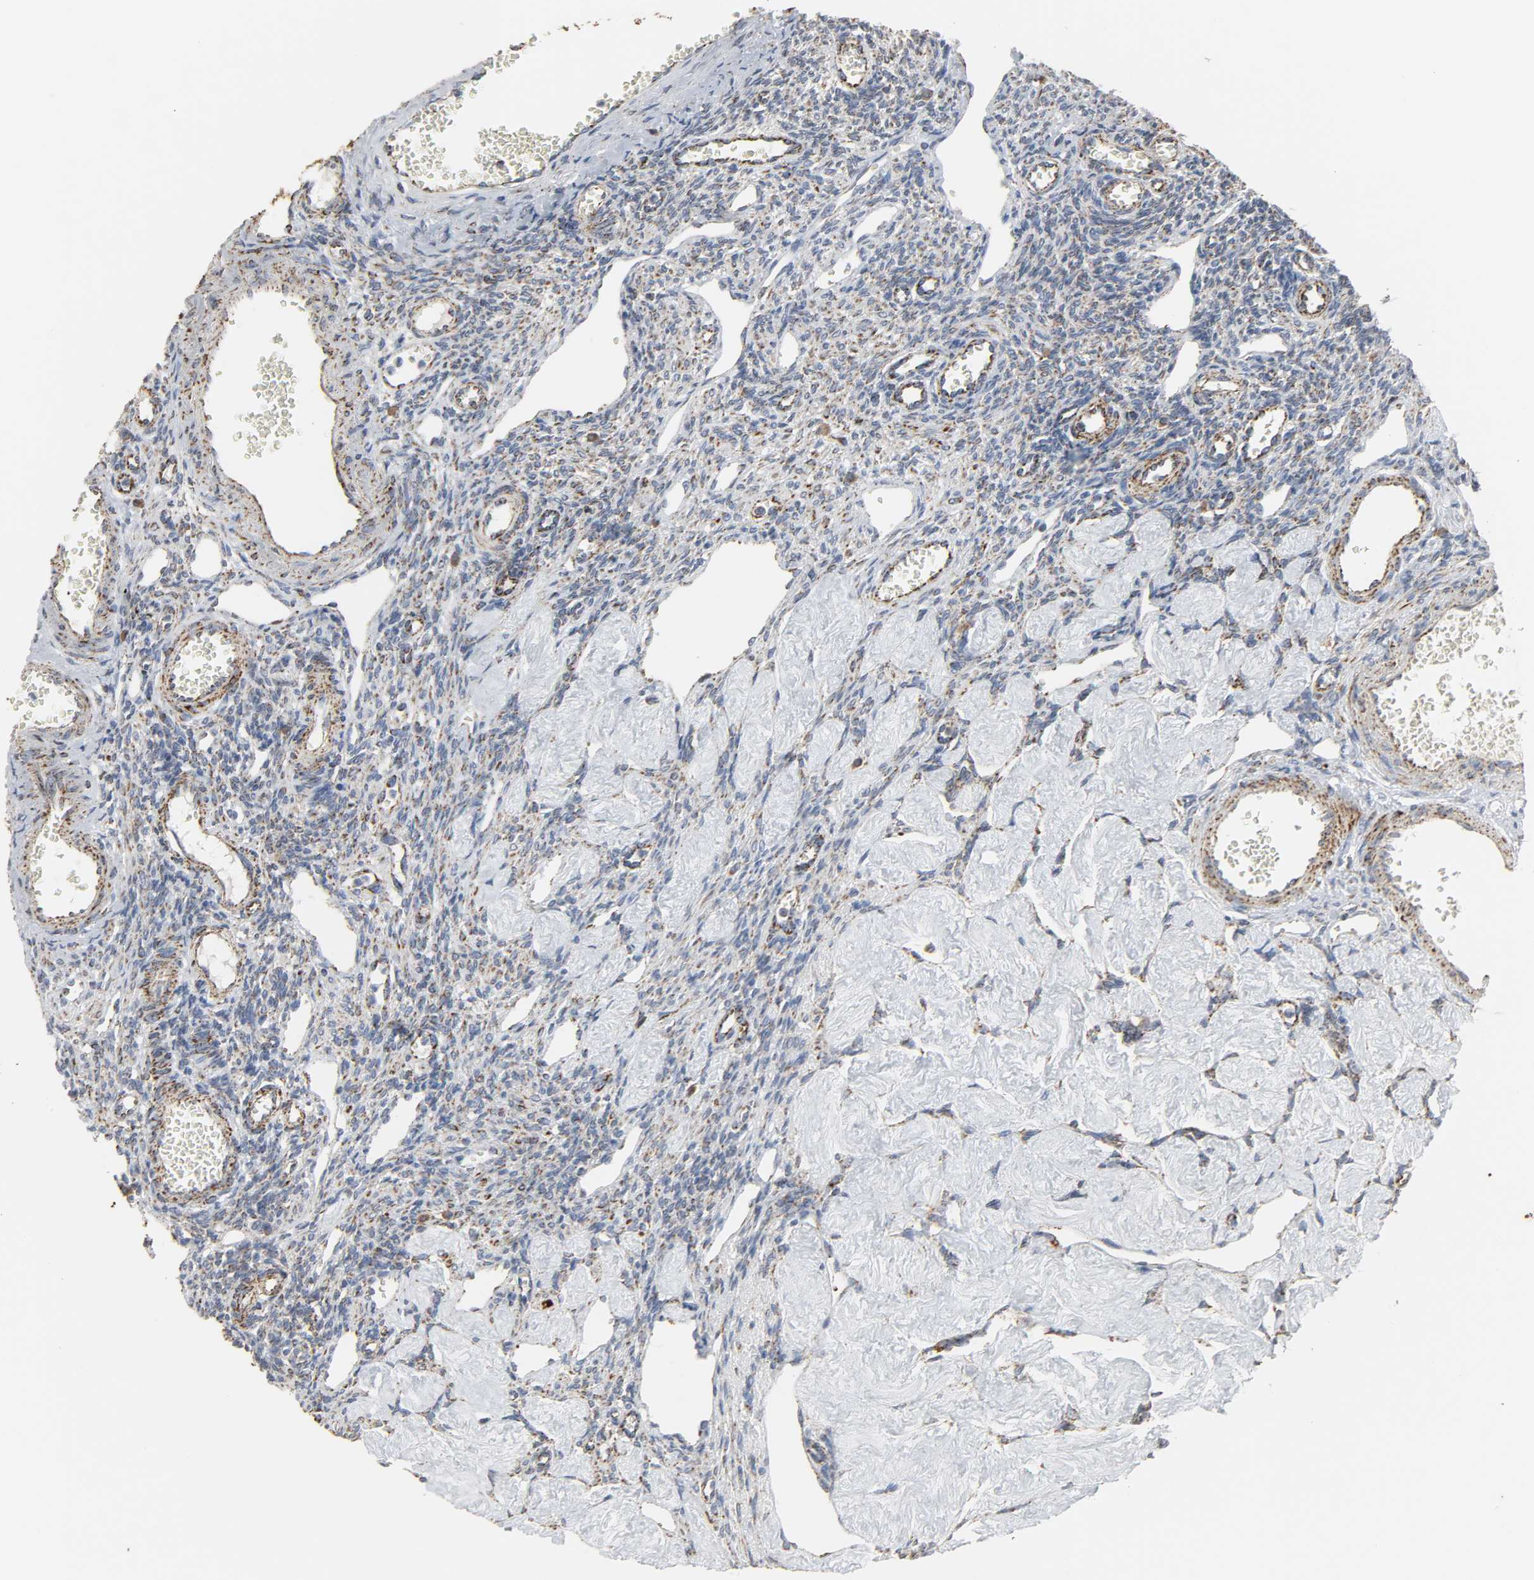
{"staining": {"intensity": "moderate", "quantity": ">75%", "location": "cytoplasmic/membranous"}, "tissue": "ovary", "cell_type": "Follicle cells", "image_type": "normal", "snomed": [{"axis": "morphology", "description": "Normal tissue, NOS"}, {"axis": "topography", "description": "Ovary"}], "caption": "Immunohistochemical staining of benign ovary exhibits moderate cytoplasmic/membranous protein positivity in about >75% of follicle cells. The protein is shown in brown color, while the nuclei are stained blue.", "gene": "ACAT1", "patient": {"sex": "female", "age": 33}}